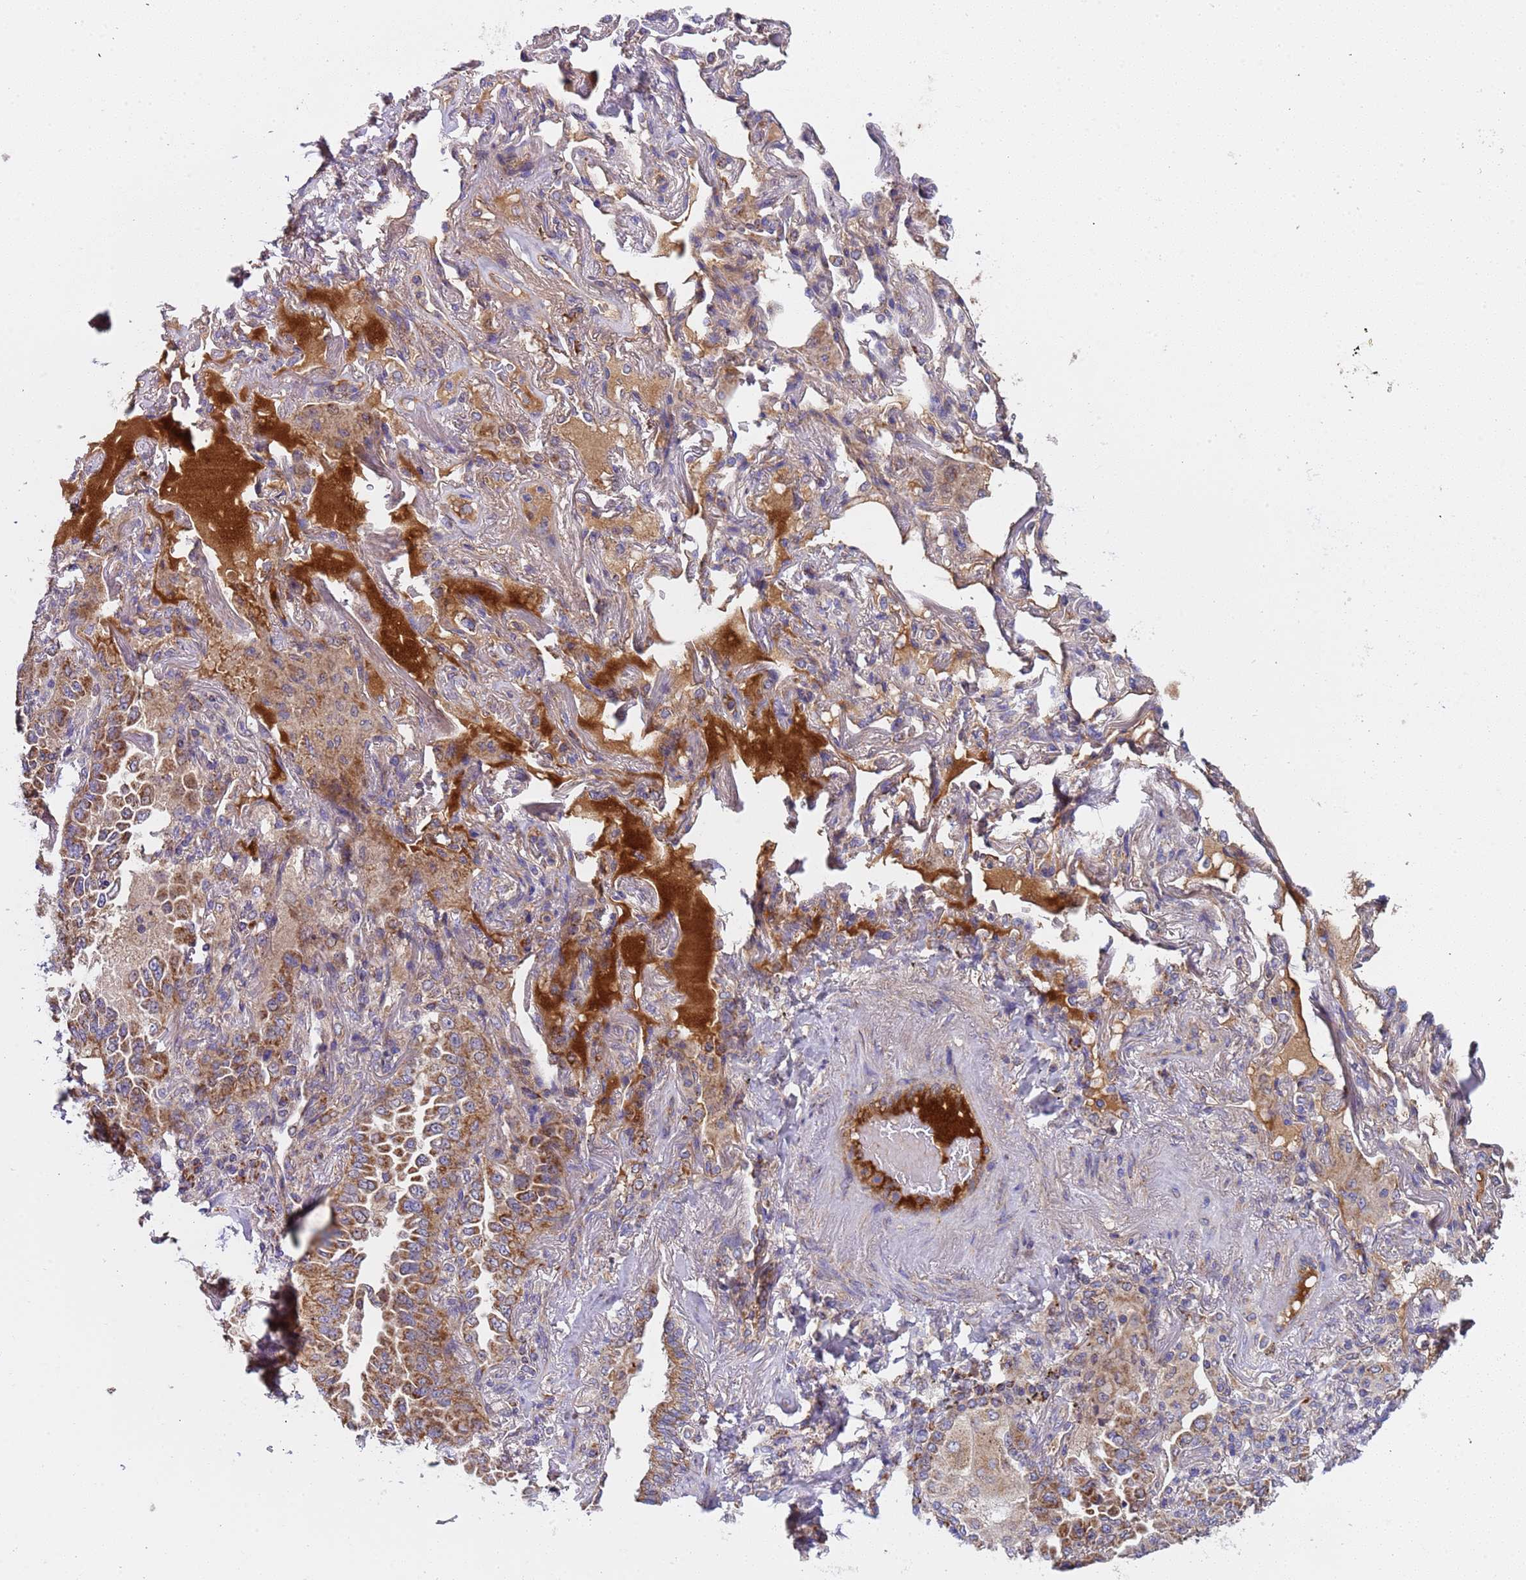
{"staining": {"intensity": "strong", "quantity": ">75%", "location": "cytoplasmic/membranous"}, "tissue": "lung cancer", "cell_type": "Tumor cells", "image_type": "cancer", "snomed": [{"axis": "morphology", "description": "Adenocarcinoma, NOS"}, {"axis": "topography", "description": "Lung"}], "caption": "About >75% of tumor cells in human lung cancer reveal strong cytoplasmic/membranous protein staining as visualized by brown immunohistochemical staining.", "gene": "TMEM126A", "patient": {"sex": "female", "age": 69}}